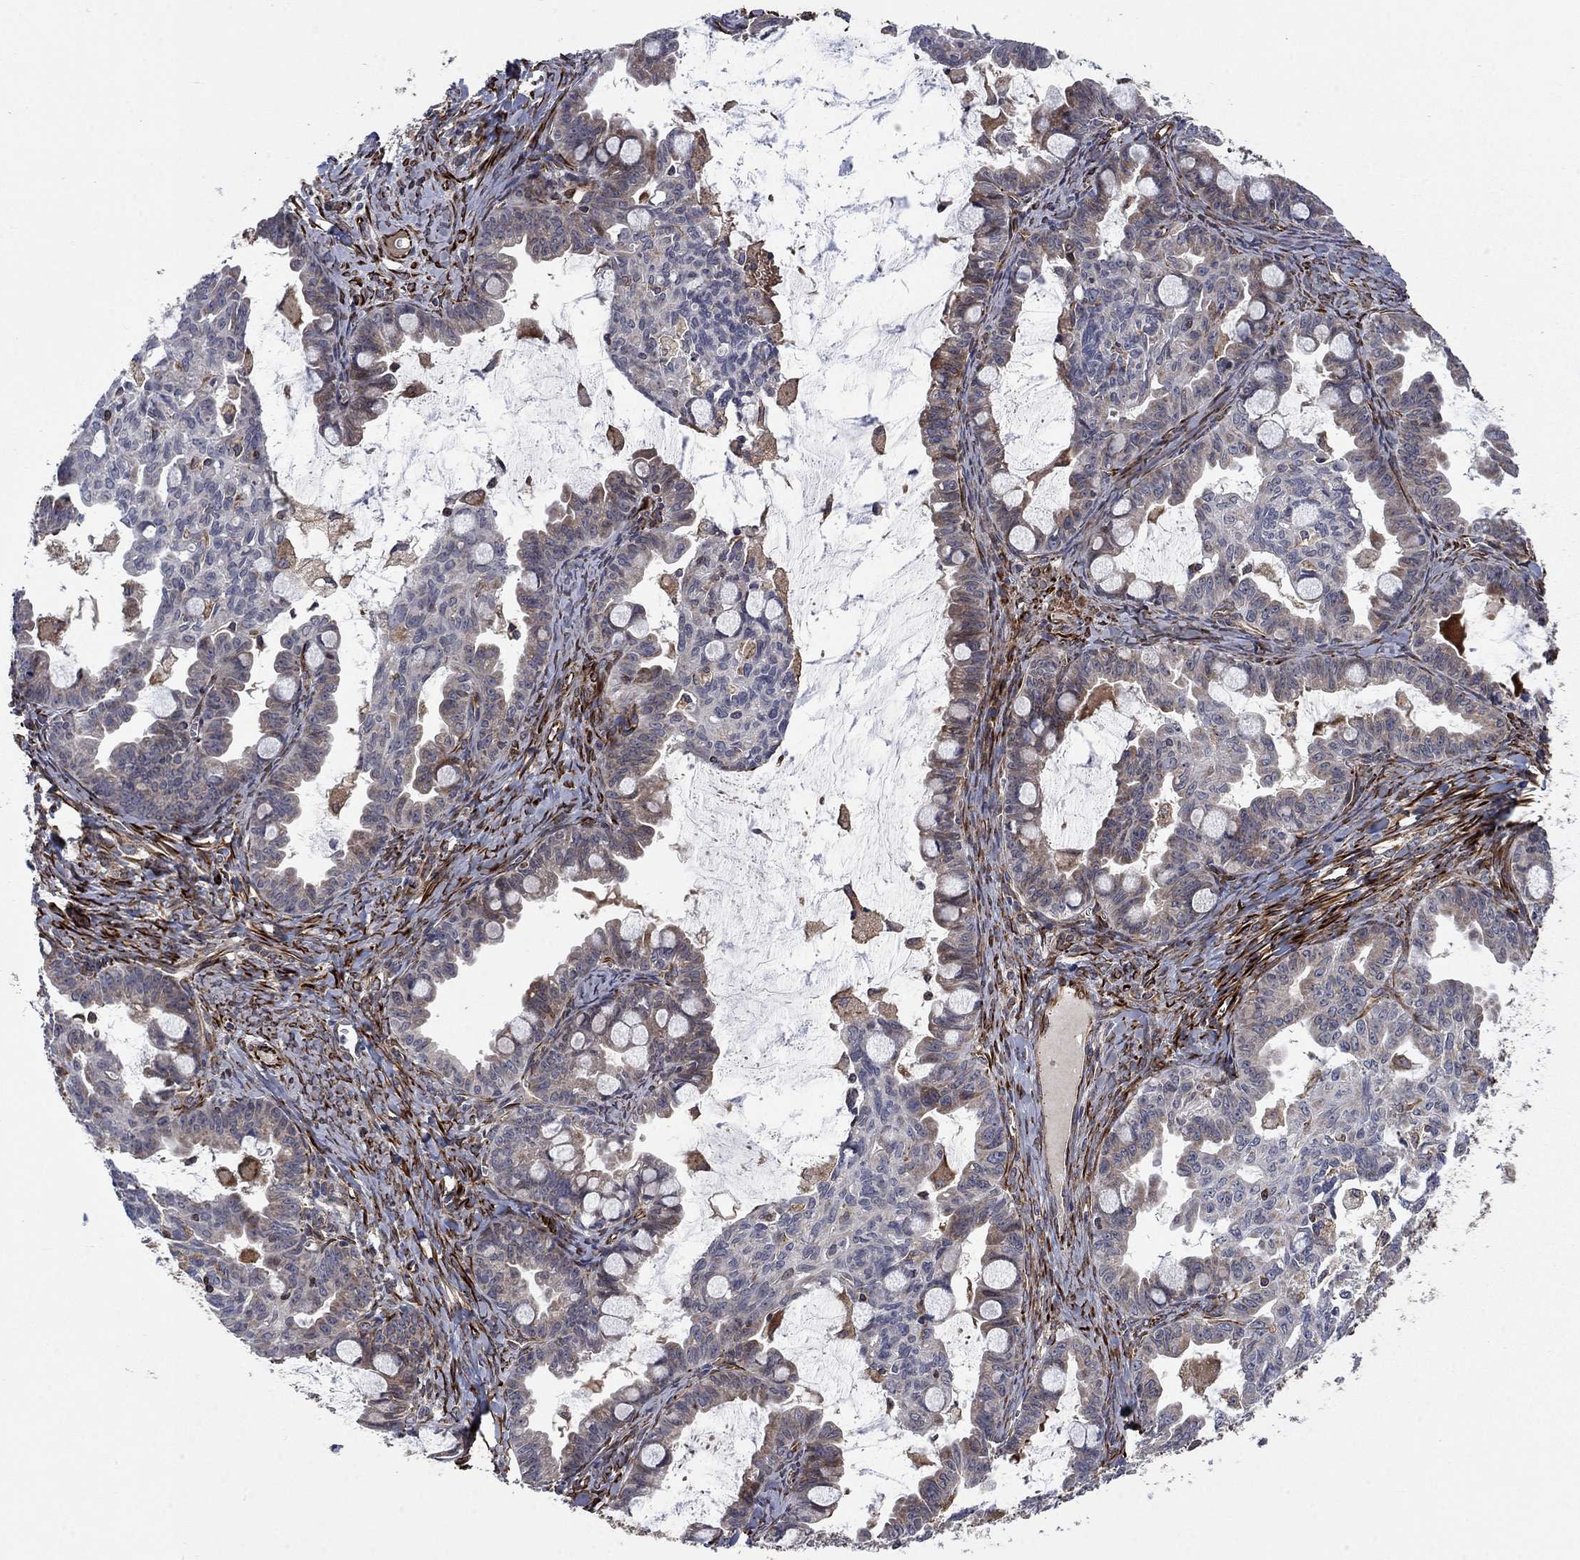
{"staining": {"intensity": "weak", "quantity": "25%-75%", "location": "cytoplasmic/membranous"}, "tissue": "ovarian cancer", "cell_type": "Tumor cells", "image_type": "cancer", "snomed": [{"axis": "morphology", "description": "Cystadenocarcinoma, mucinous, NOS"}, {"axis": "topography", "description": "Ovary"}], "caption": "Immunohistochemical staining of ovarian cancer (mucinous cystadenocarcinoma) demonstrates weak cytoplasmic/membranous protein staining in about 25%-75% of tumor cells.", "gene": "NDUFC1", "patient": {"sex": "female", "age": 63}}